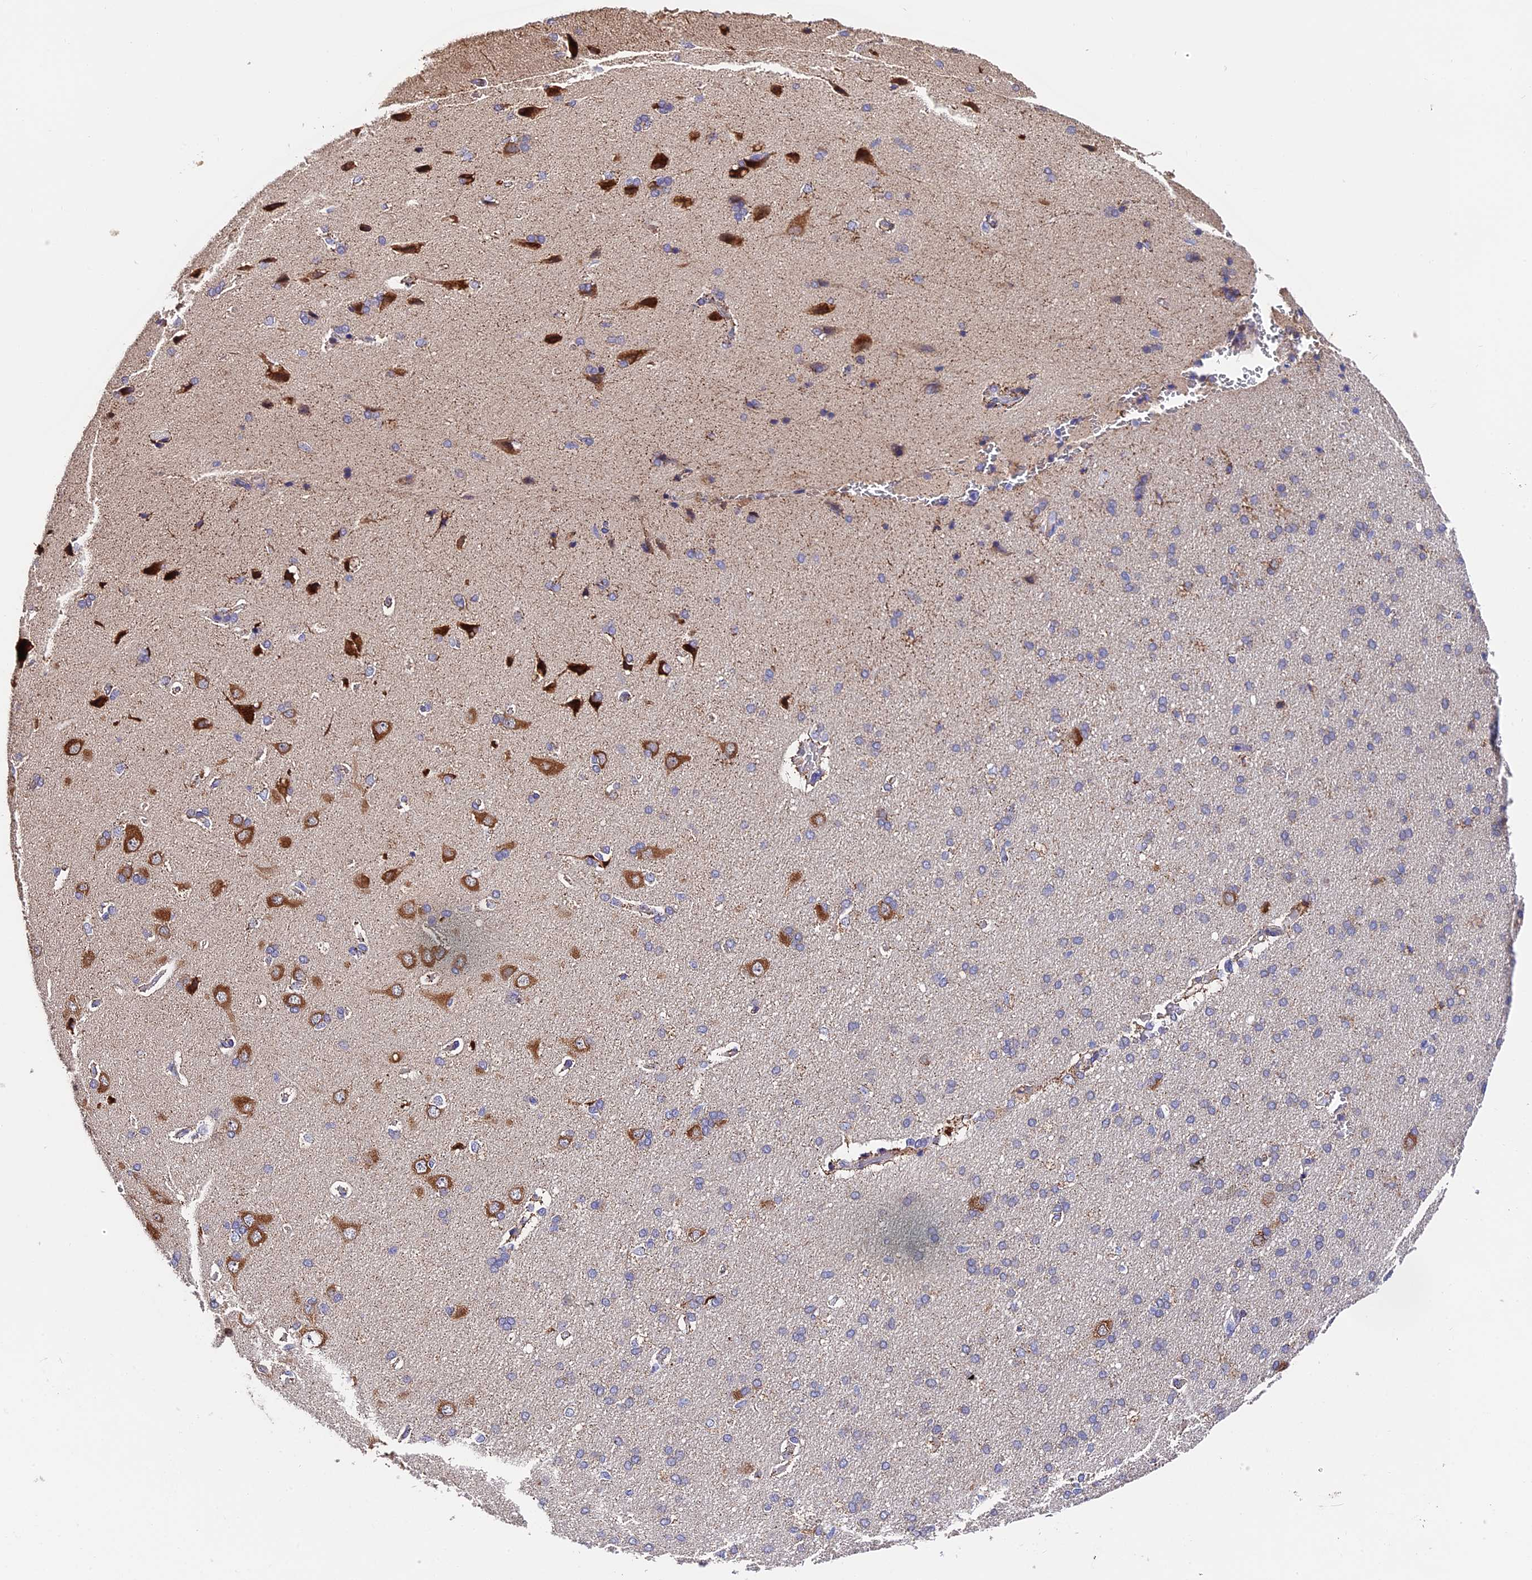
{"staining": {"intensity": "negative", "quantity": "none", "location": "none"}, "tissue": "cerebral cortex", "cell_type": "Endothelial cells", "image_type": "normal", "snomed": [{"axis": "morphology", "description": "Normal tissue, NOS"}, {"axis": "topography", "description": "Cerebral cortex"}], "caption": "Immunohistochemical staining of benign cerebral cortex displays no significant staining in endothelial cells.", "gene": "TRMT1", "patient": {"sex": "male", "age": 62}}